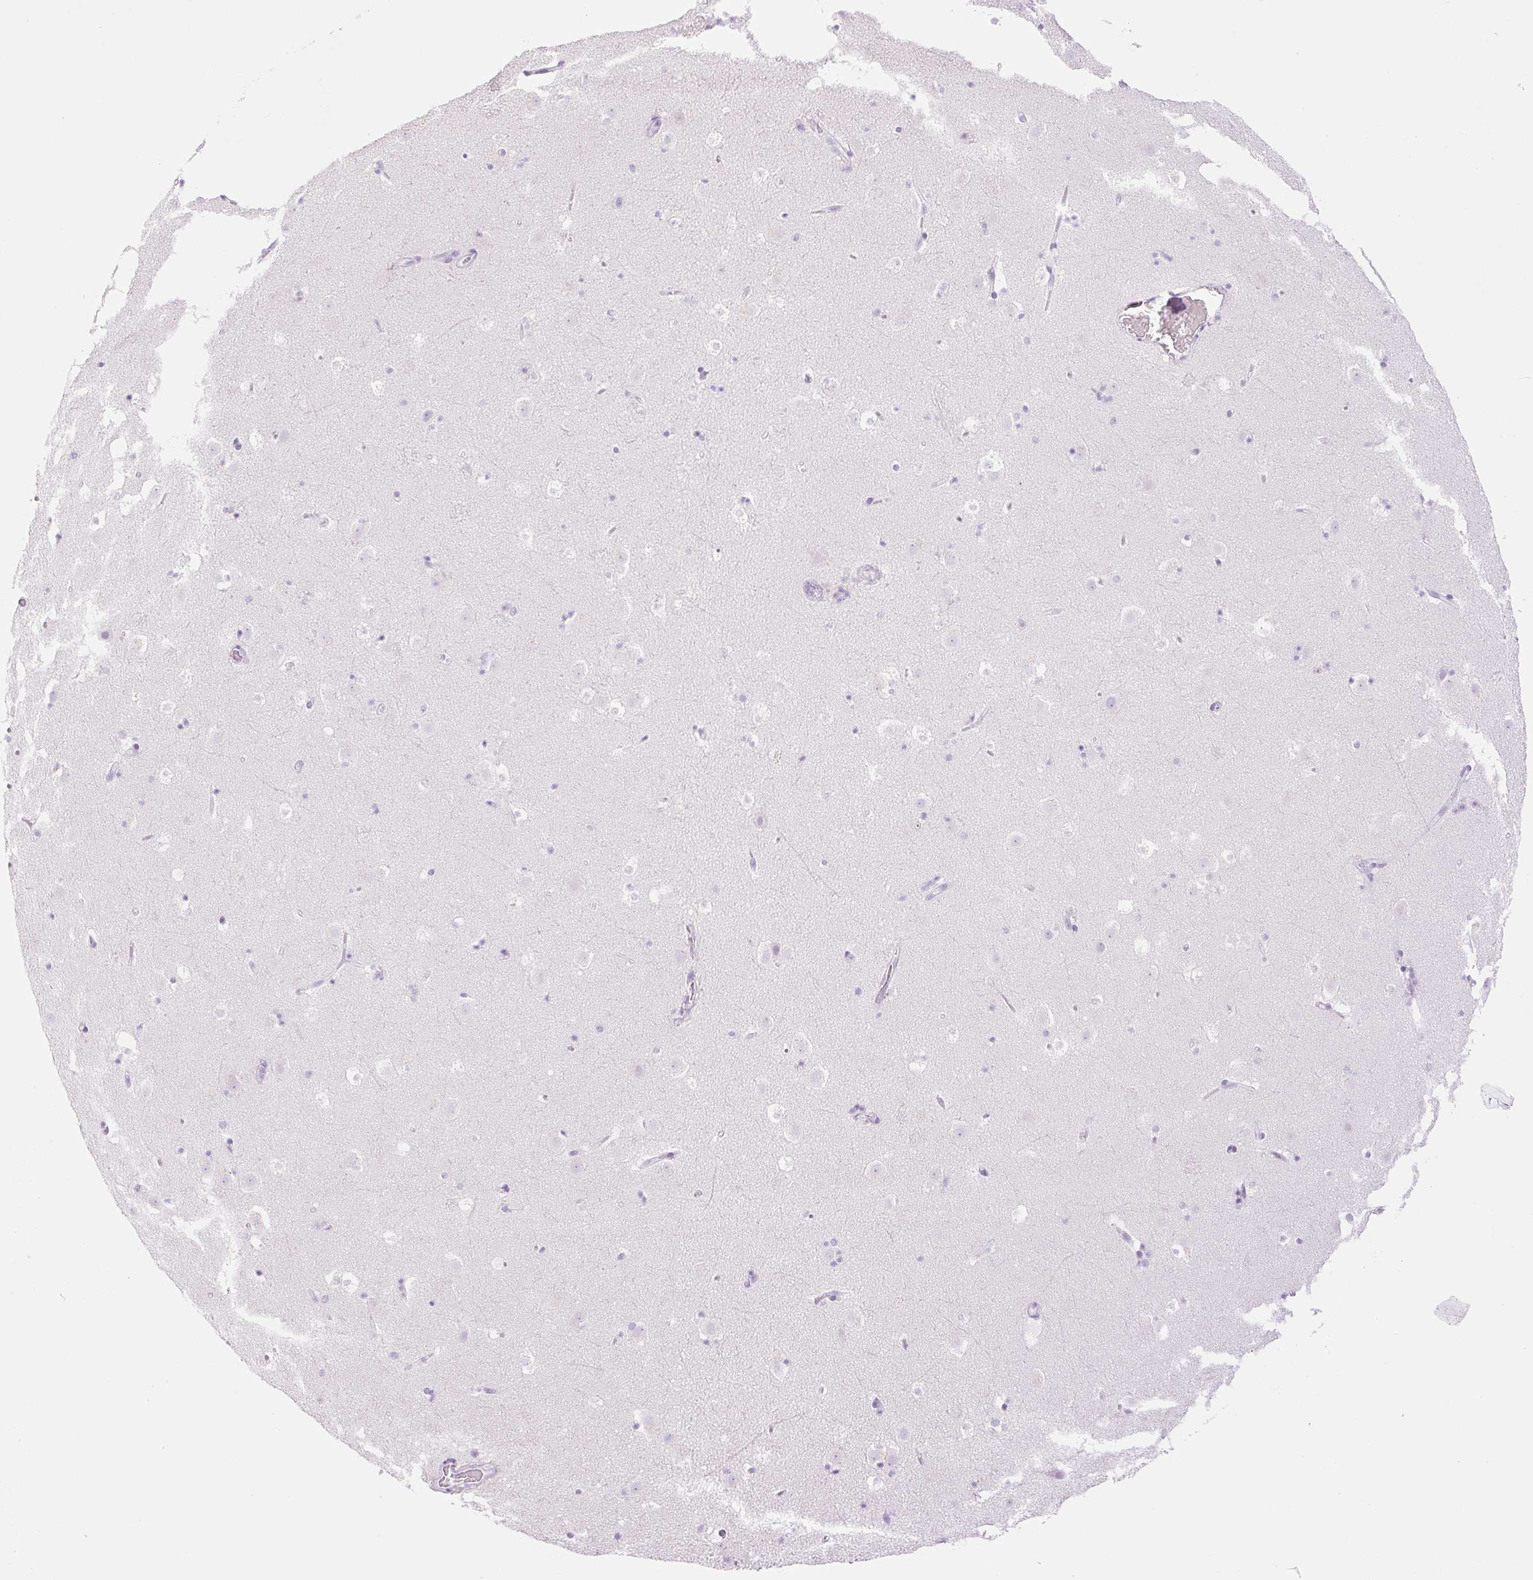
{"staining": {"intensity": "negative", "quantity": "none", "location": "none"}, "tissue": "caudate", "cell_type": "Glial cells", "image_type": "normal", "snomed": [{"axis": "morphology", "description": "Normal tissue, NOS"}, {"axis": "topography", "description": "Lateral ventricle wall"}], "caption": "There is no significant expression in glial cells of caudate. (DAB (3,3'-diaminobenzidine) IHC, high magnification).", "gene": "SP140L", "patient": {"sex": "male", "age": 37}}